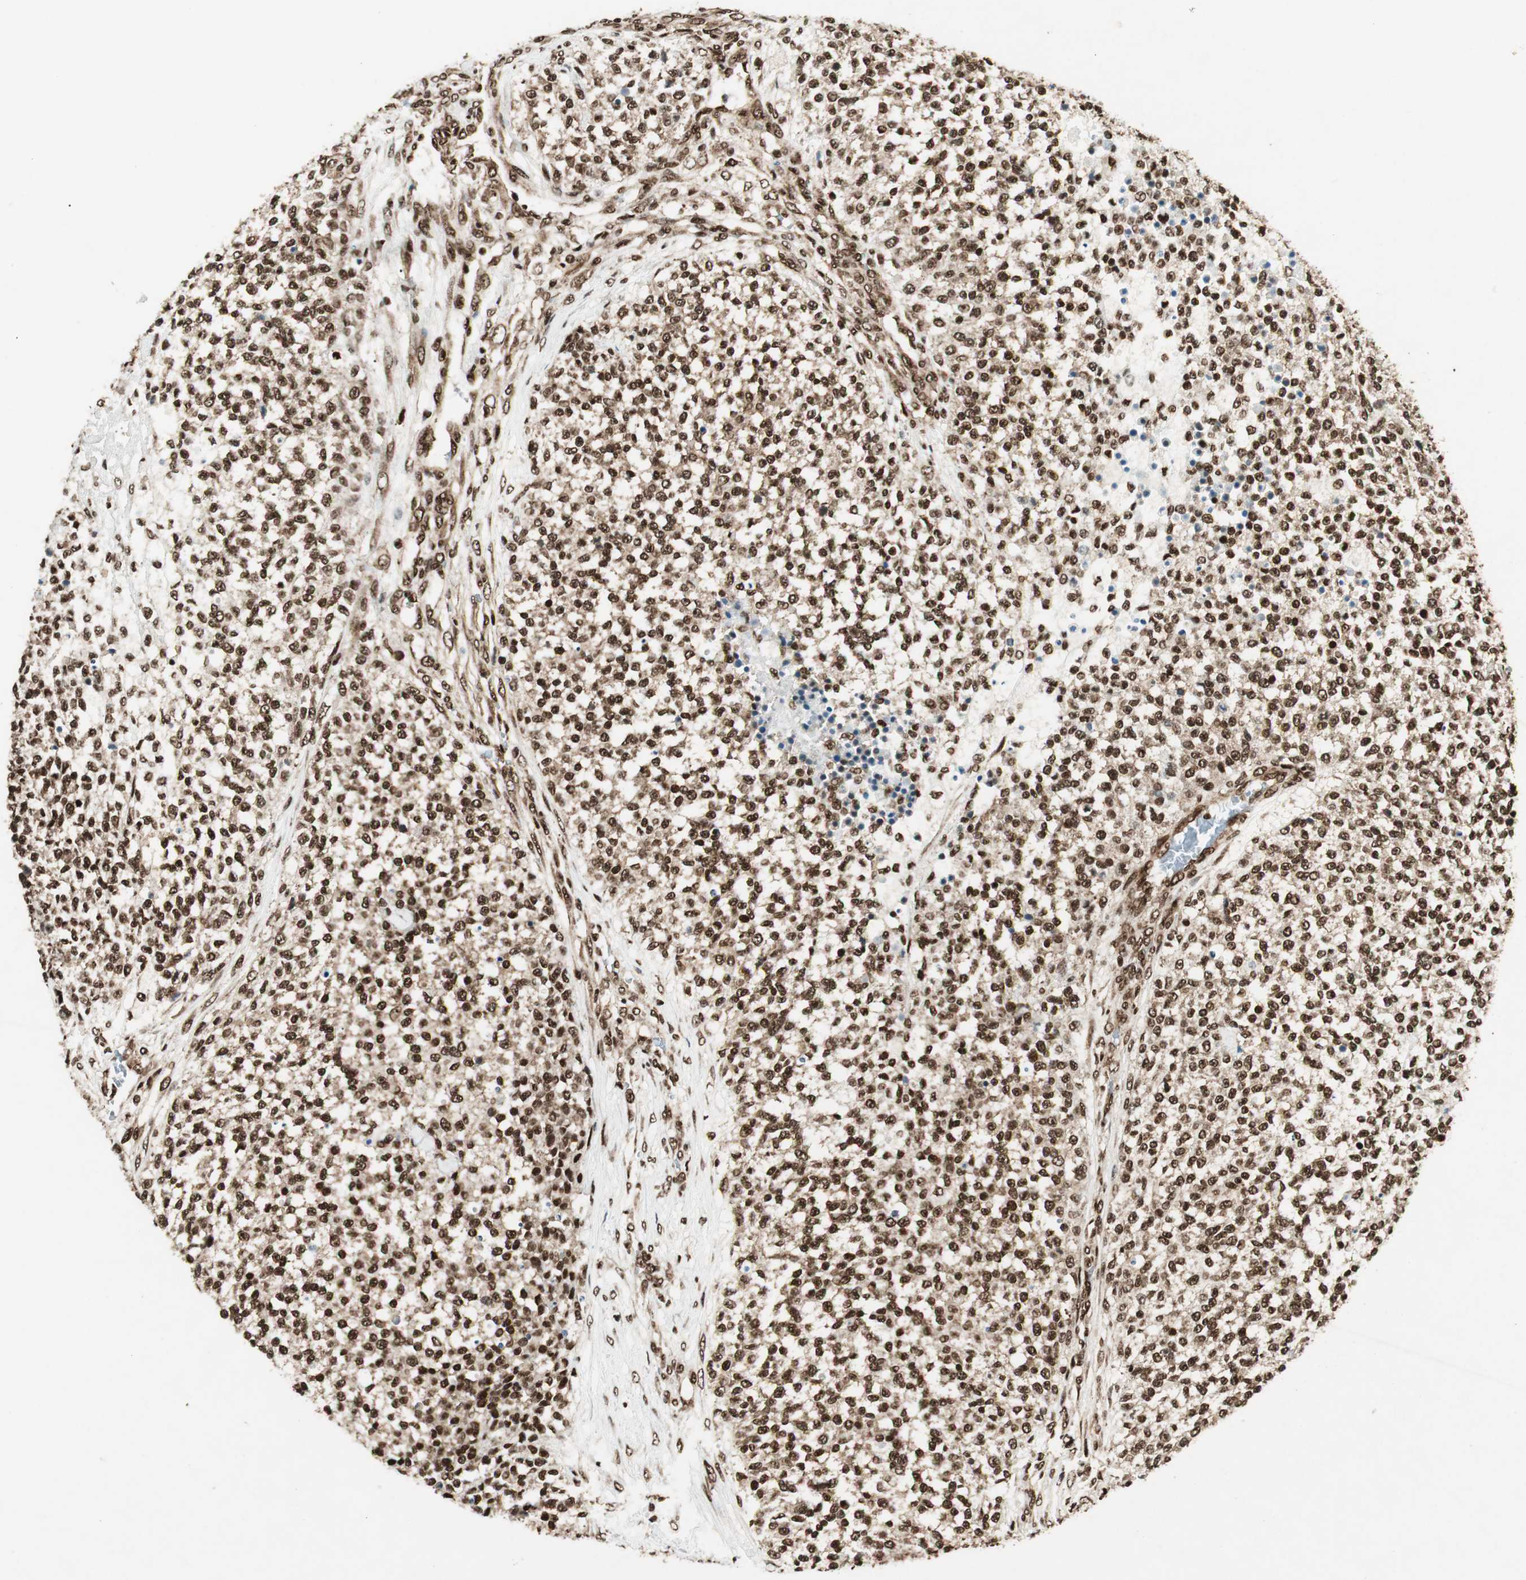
{"staining": {"intensity": "strong", "quantity": ">75%", "location": "nuclear"}, "tissue": "testis cancer", "cell_type": "Tumor cells", "image_type": "cancer", "snomed": [{"axis": "morphology", "description": "Seminoma, NOS"}, {"axis": "topography", "description": "Testis"}], "caption": "Protein staining by immunohistochemistry (IHC) displays strong nuclear positivity in about >75% of tumor cells in seminoma (testis).", "gene": "EWSR1", "patient": {"sex": "male", "age": 59}}